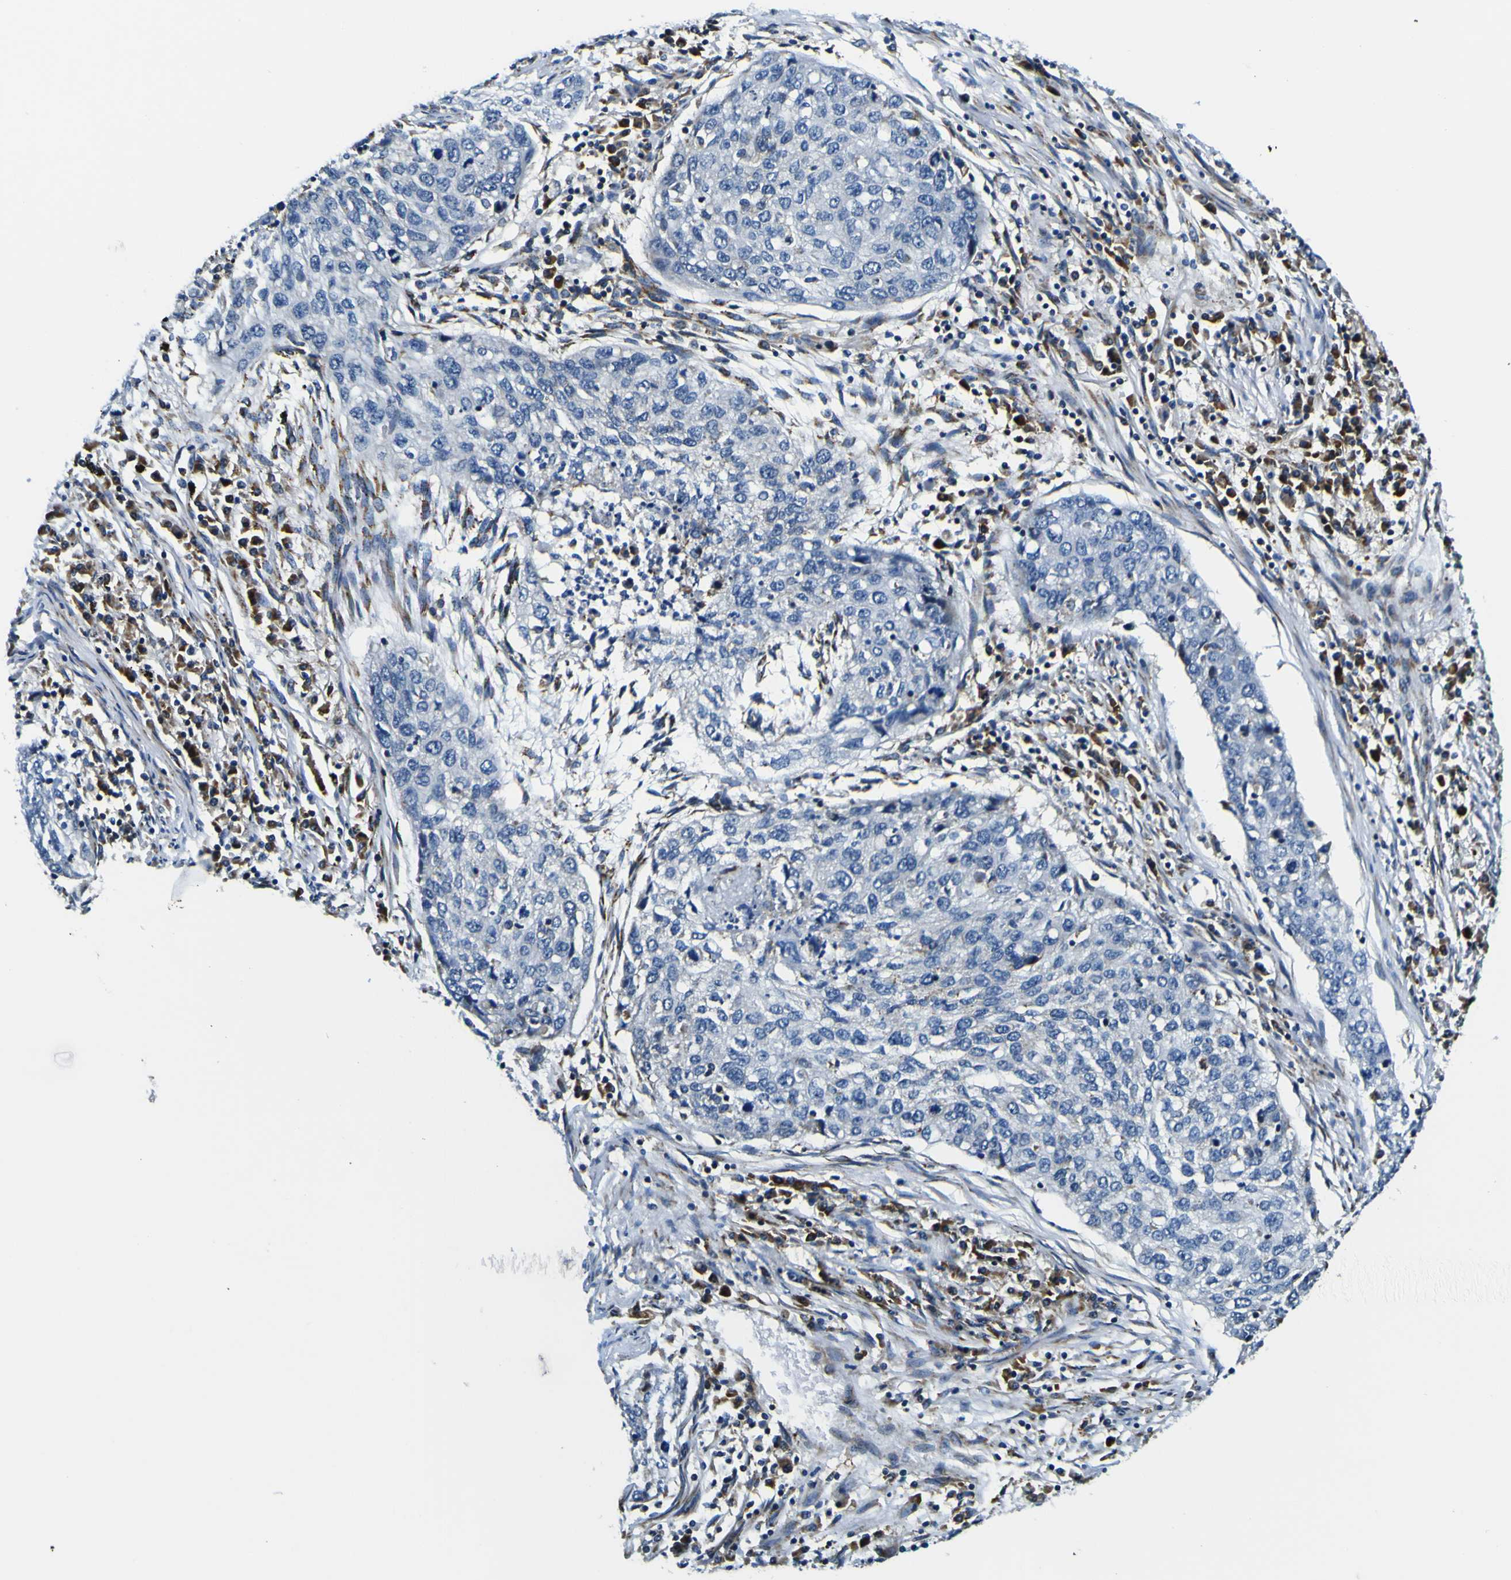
{"staining": {"intensity": "negative", "quantity": "none", "location": "none"}, "tissue": "lung cancer", "cell_type": "Tumor cells", "image_type": "cancer", "snomed": [{"axis": "morphology", "description": "Squamous cell carcinoma, NOS"}, {"axis": "topography", "description": "Lung"}], "caption": "Immunohistochemical staining of human squamous cell carcinoma (lung) exhibits no significant expression in tumor cells. Brightfield microscopy of immunohistochemistry stained with DAB (3,3'-diaminobenzidine) (brown) and hematoxylin (blue), captured at high magnification.", "gene": "NLRP3", "patient": {"sex": "female", "age": 63}}